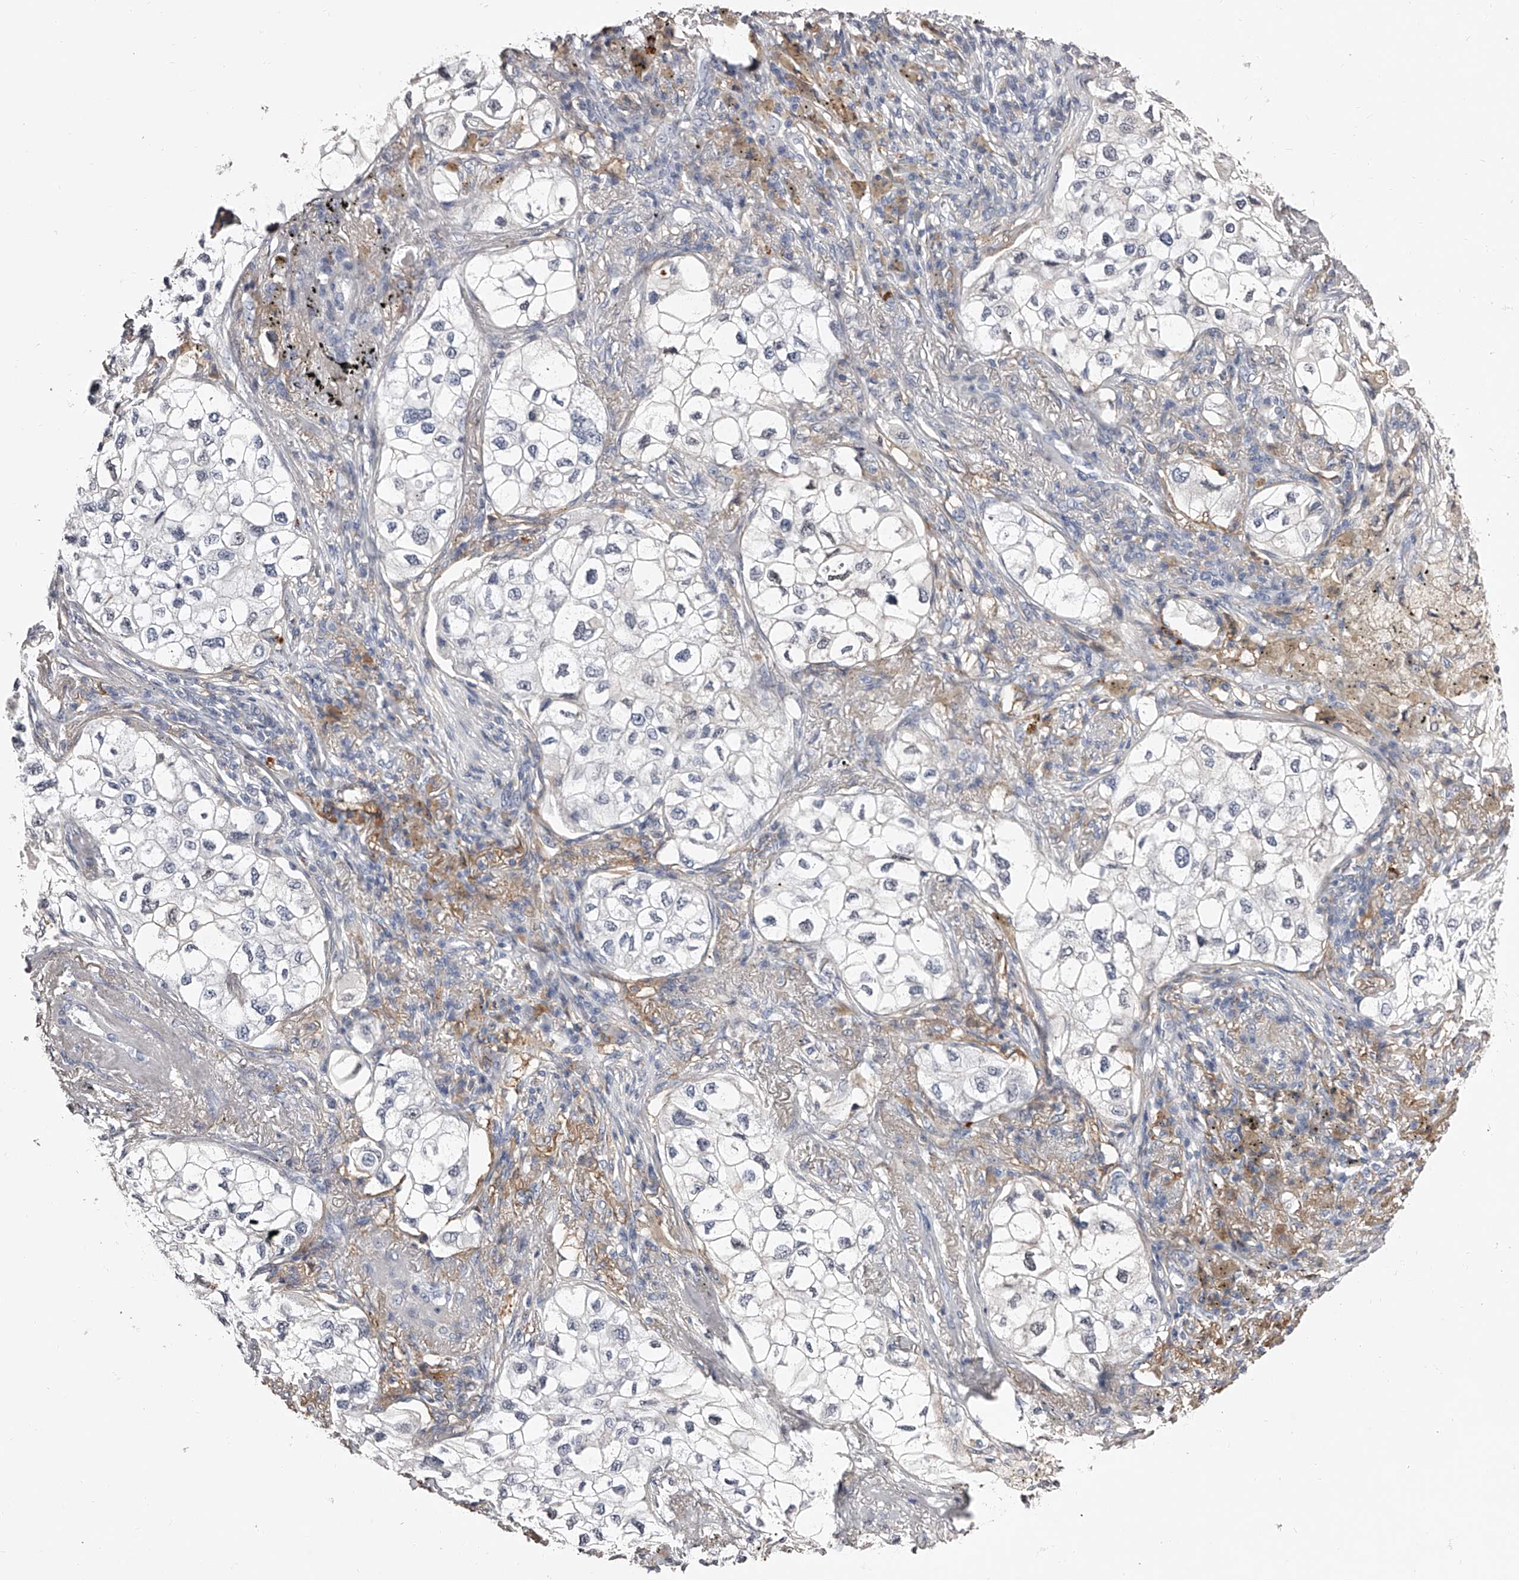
{"staining": {"intensity": "negative", "quantity": "none", "location": "none"}, "tissue": "lung cancer", "cell_type": "Tumor cells", "image_type": "cancer", "snomed": [{"axis": "morphology", "description": "Adenocarcinoma, NOS"}, {"axis": "topography", "description": "Lung"}], "caption": "This is a micrograph of immunohistochemistry (IHC) staining of lung cancer, which shows no positivity in tumor cells.", "gene": "PACSIN1", "patient": {"sex": "male", "age": 63}}